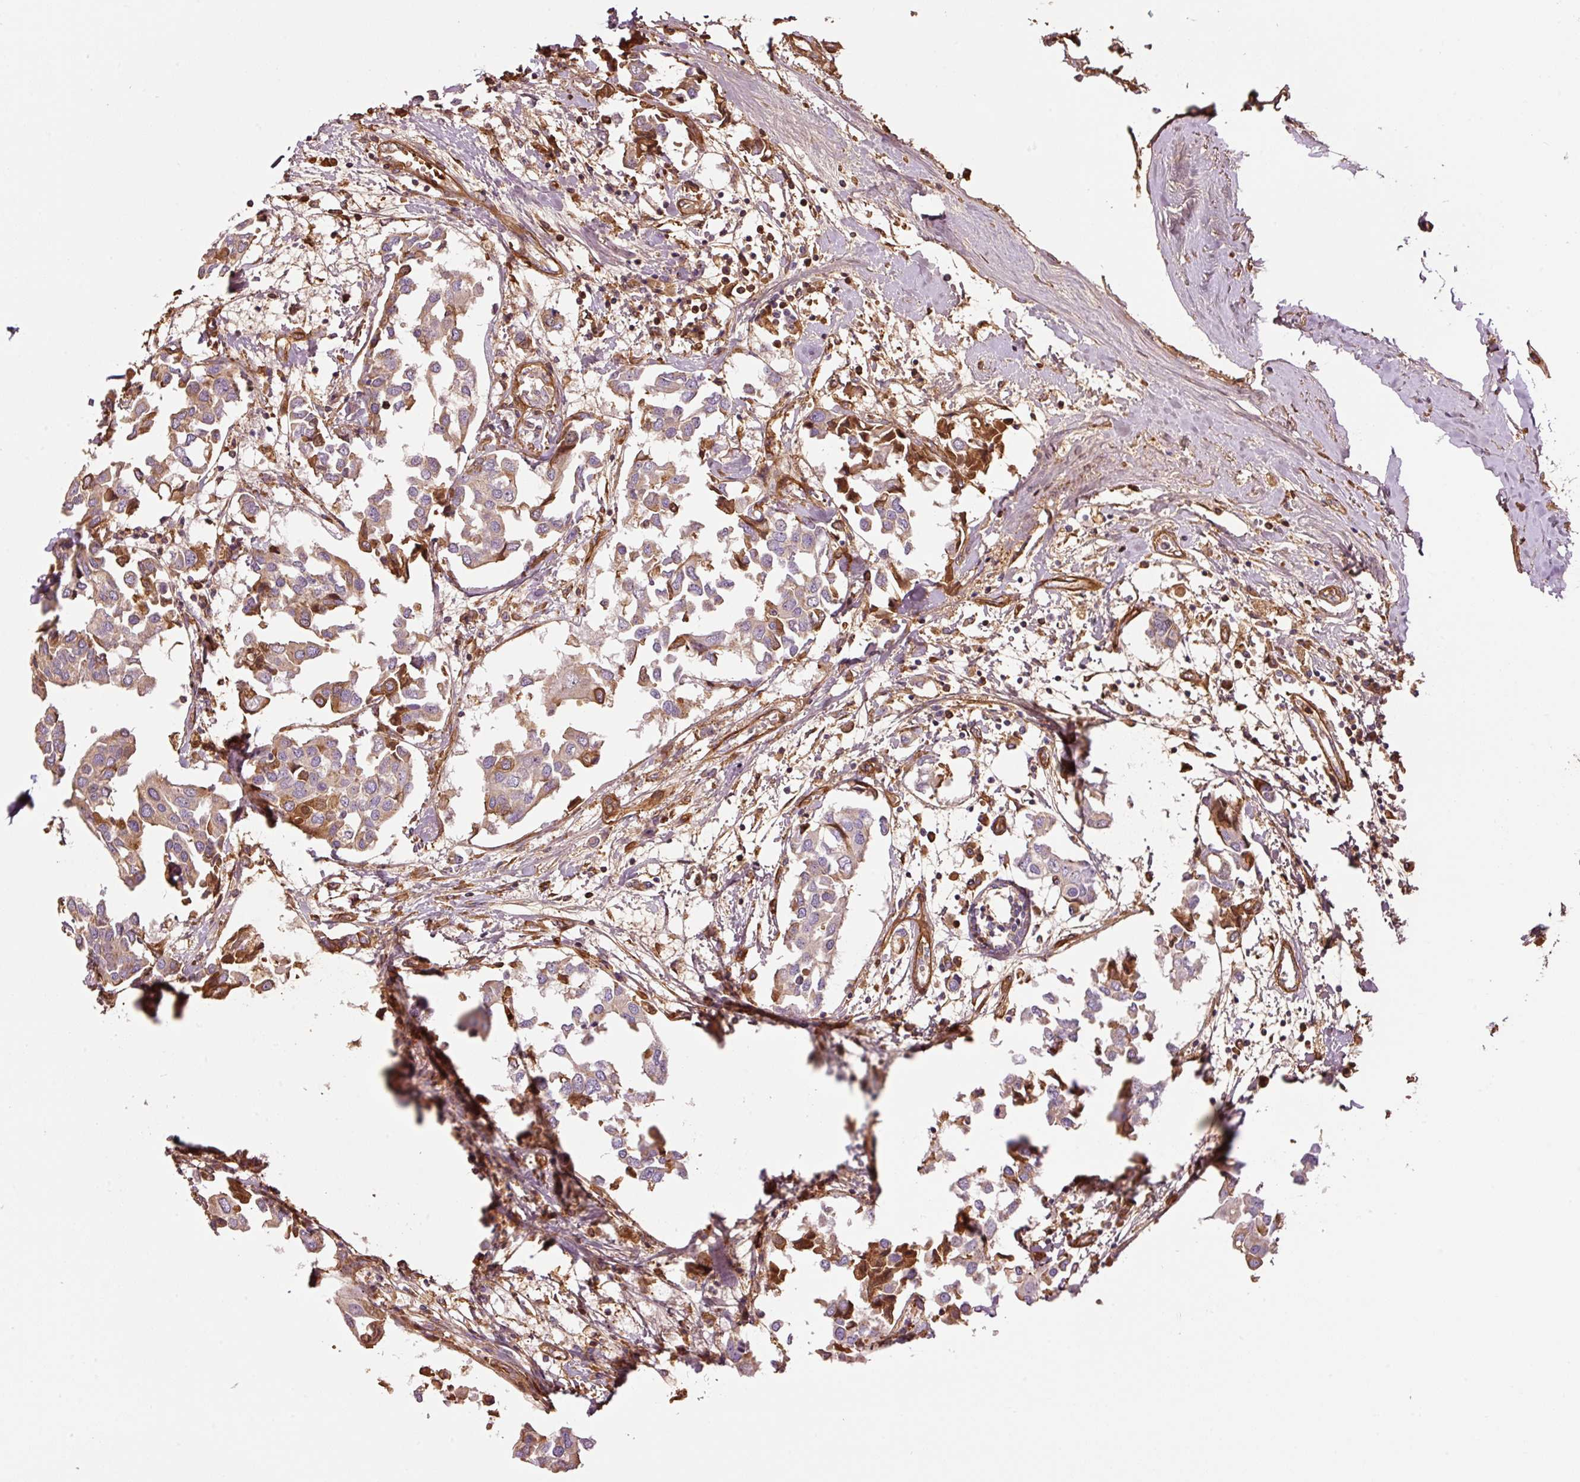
{"staining": {"intensity": "weak", "quantity": ">75%", "location": "cytoplasmic/membranous"}, "tissue": "breast cancer", "cell_type": "Tumor cells", "image_type": "cancer", "snomed": [{"axis": "morphology", "description": "Duct carcinoma"}, {"axis": "topography", "description": "Breast"}], "caption": "Breast cancer (infiltrating ductal carcinoma) stained with IHC shows weak cytoplasmic/membranous positivity in about >75% of tumor cells.", "gene": "NID2", "patient": {"sex": "female", "age": 83}}